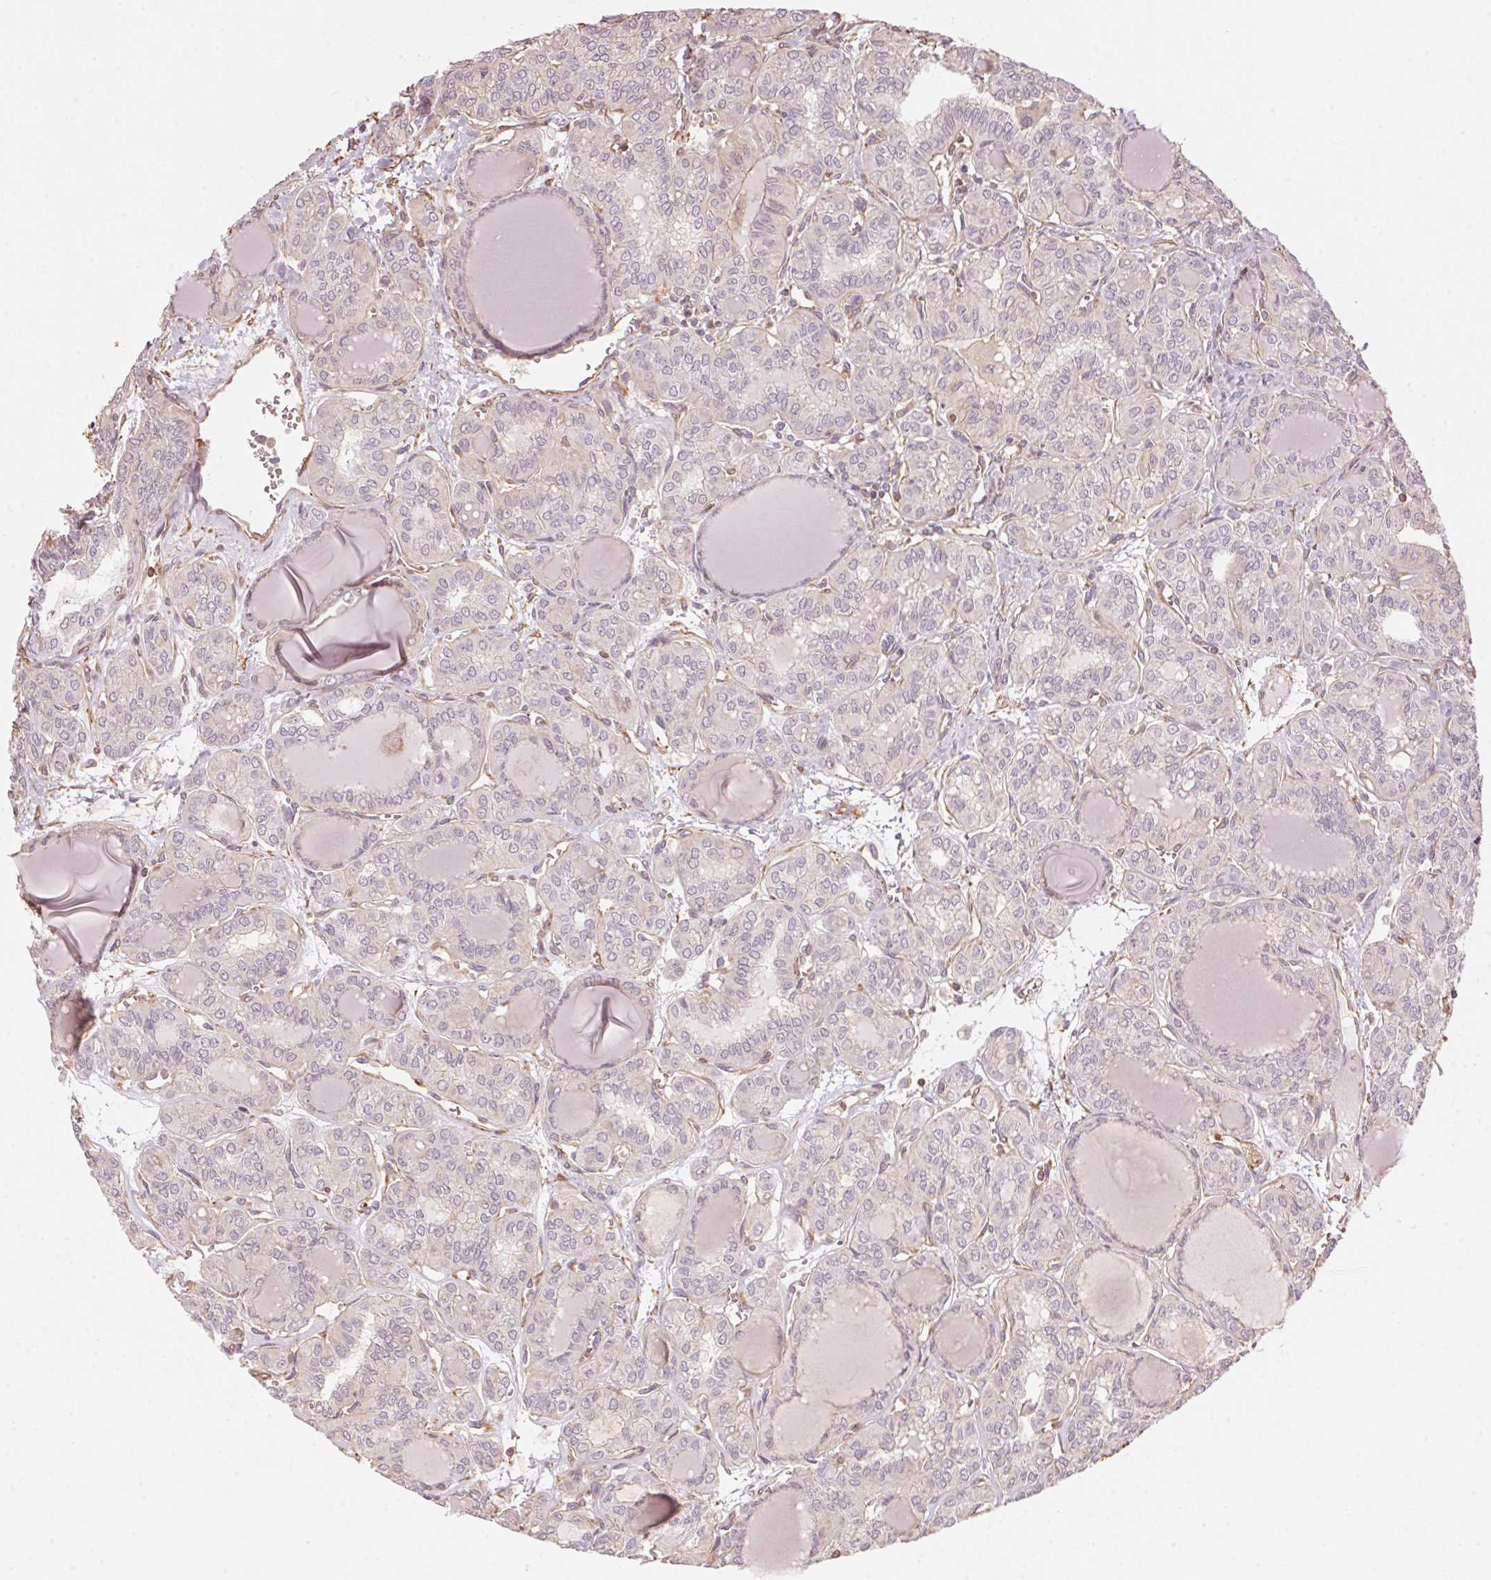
{"staining": {"intensity": "negative", "quantity": "none", "location": "none"}, "tissue": "thyroid cancer", "cell_type": "Tumor cells", "image_type": "cancer", "snomed": [{"axis": "morphology", "description": "Papillary adenocarcinoma, NOS"}, {"axis": "topography", "description": "Thyroid gland"}], "caption": "Immunohistochemical staining of human papillary adenocarcinoma (thyroid) reveals no significant staining in tumor cells.", "gene": "QDPR", "patient": {"sex": "female", "age": 41}}